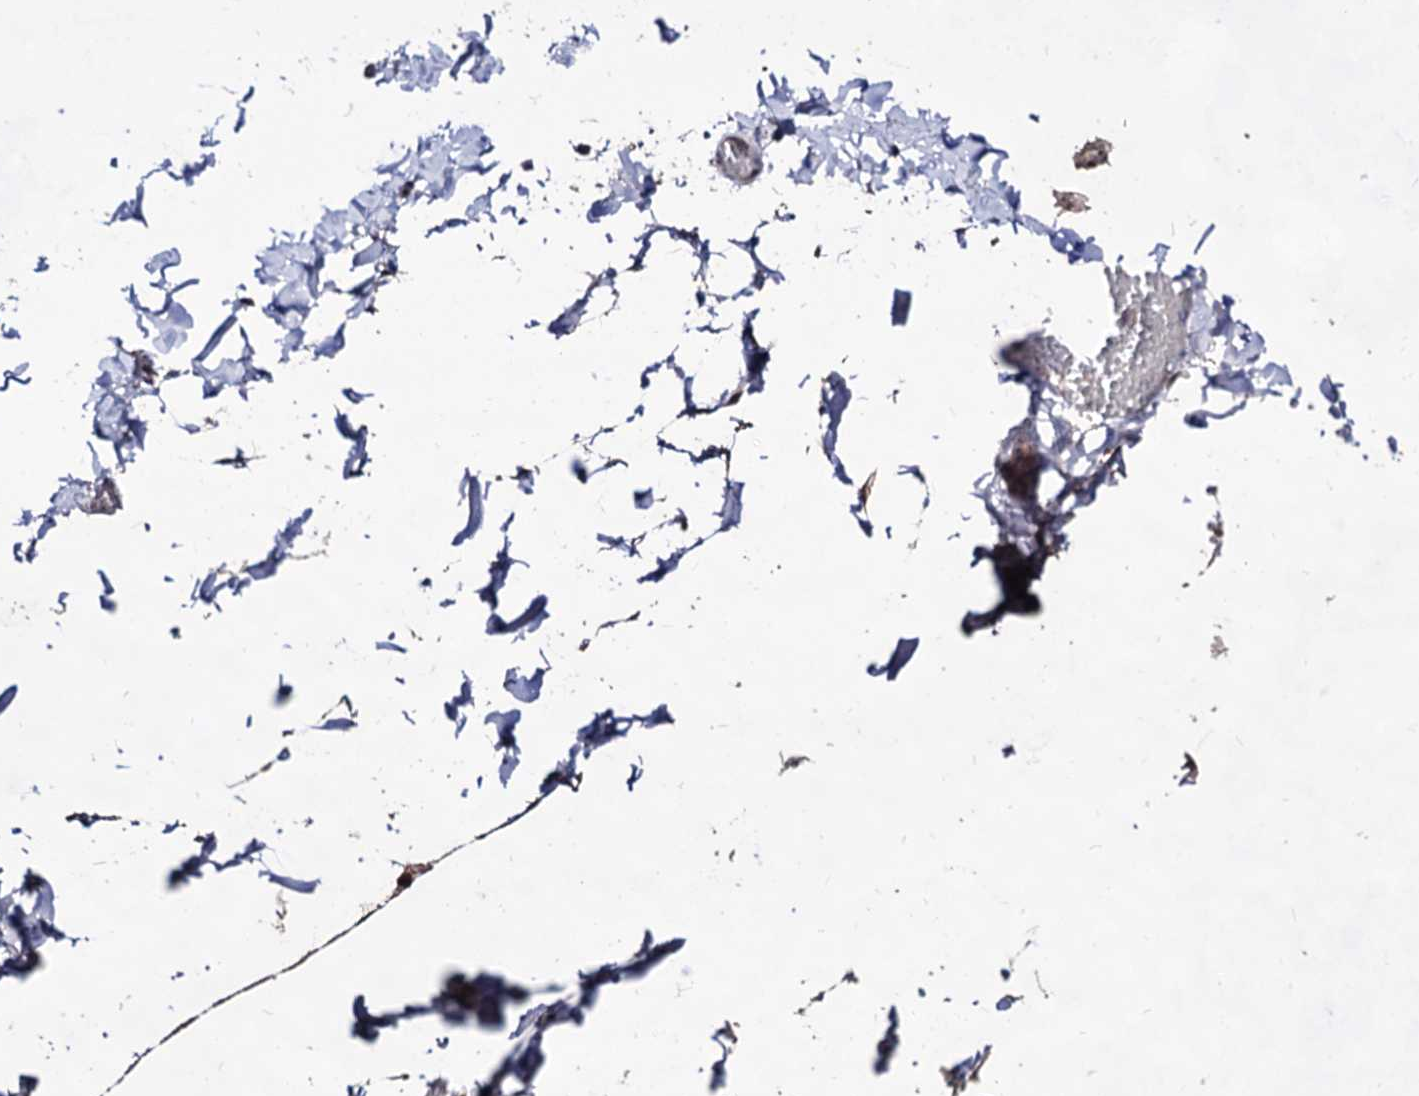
{"staining": {"intensity": "moderate", "quantity": "<25%", "location": "nuclear"}, "tissue": "adipose tissue", "cell_type": "Adipocytes", "image_type": "normal", "snomed": [{"axis": "morphology", "description": "Normal tissue, NOS"}, {"axis": "topography", "description": "Gallbladder"}, {"axis": "topography", "description": "Peripheral nerve tissue"}], "caption": "A high-resolution histopathology image shows immunohistochemistry (IHC) staining of unremarkable adipose tissue, which exhibits moderate nuclear staining in about <25% of adipocytes.", "gene": "EXOSC10", "patient": {"sex": "male", "age": 38}}